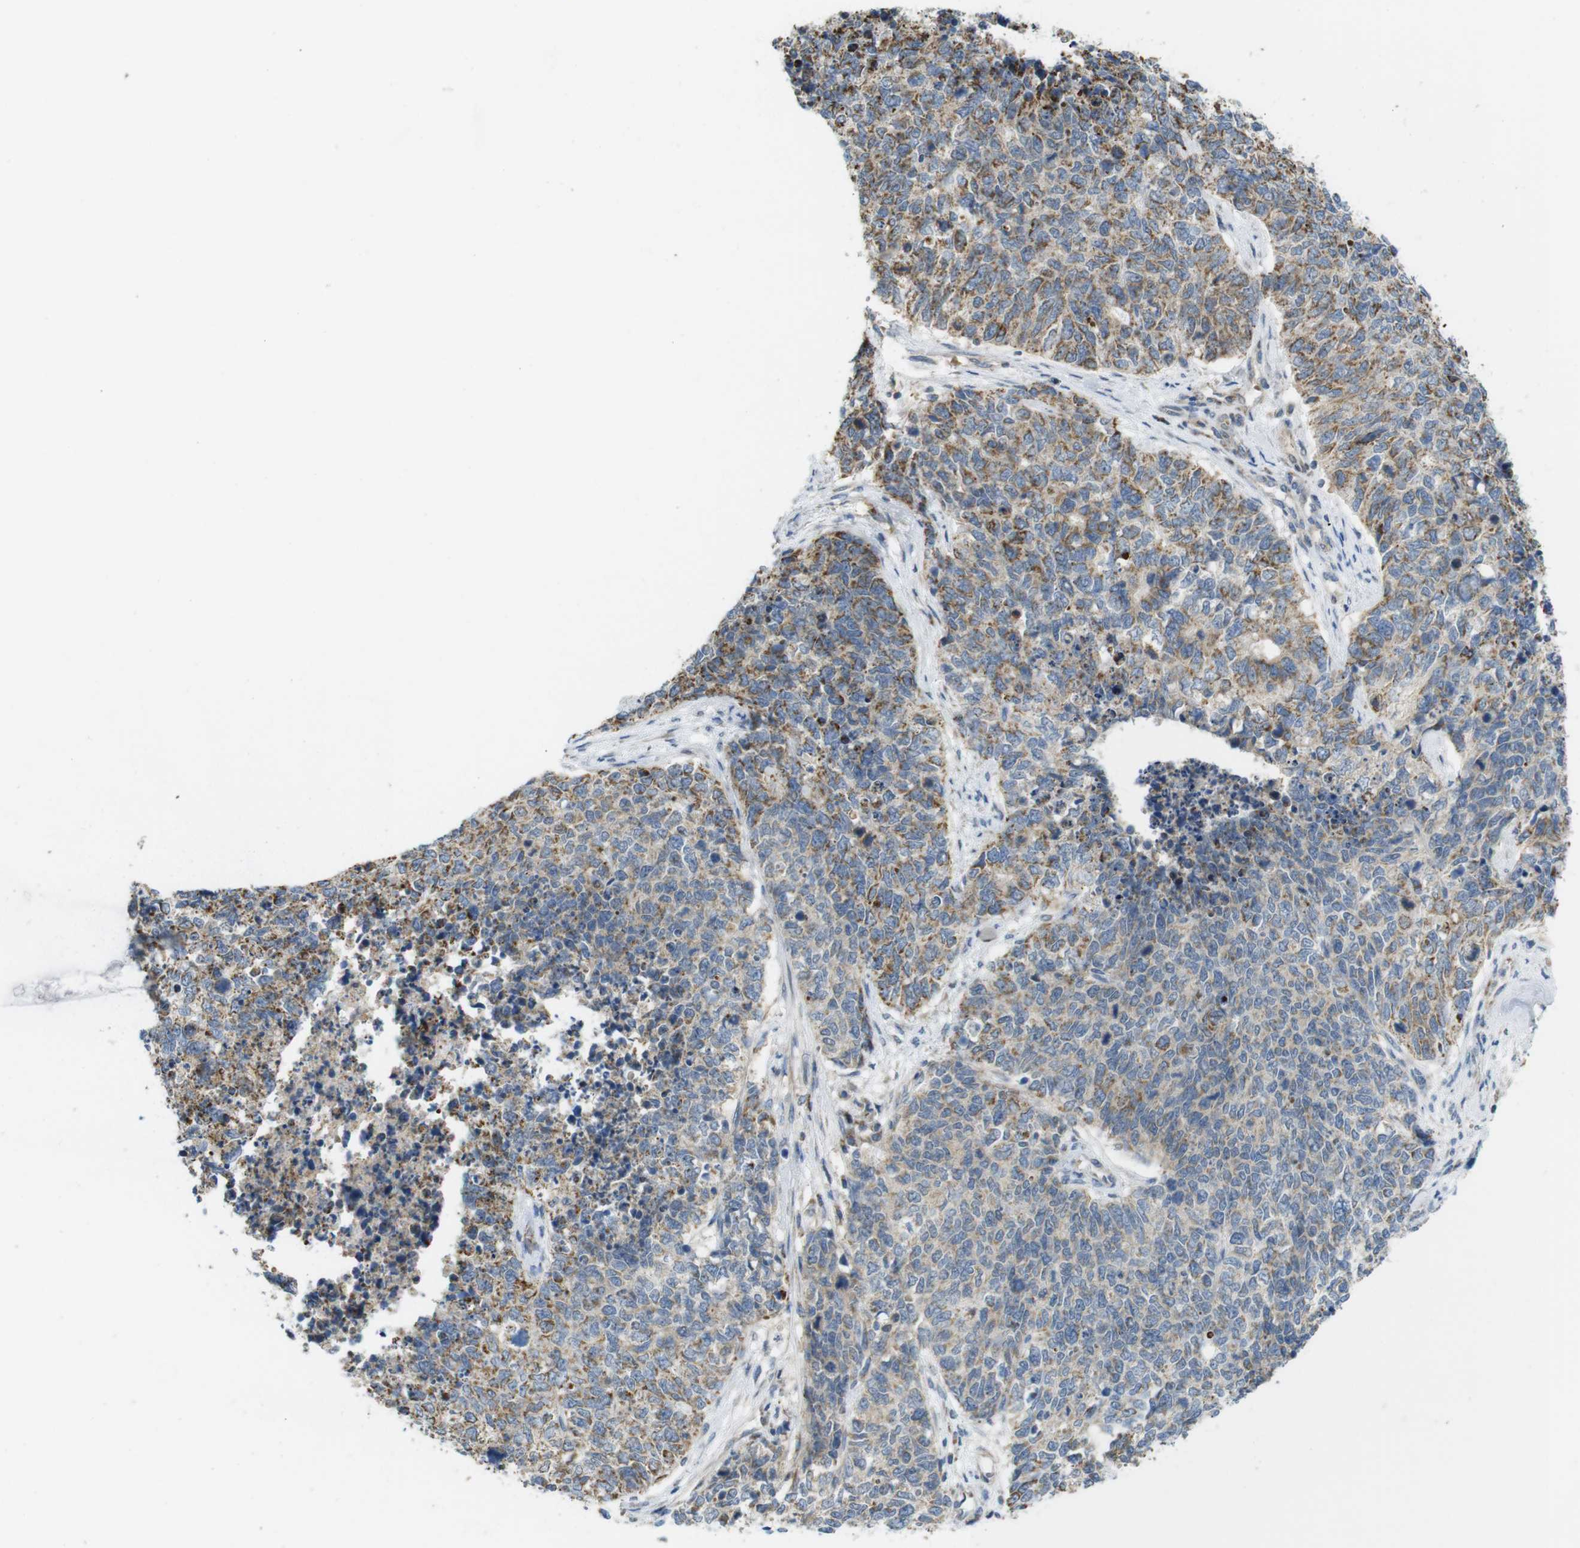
{"staining": {"intensity": "moderate", "quantity": "25%-75%", "location": "cytoplasmic/membranous"}, "tissue": "cervical cancer", "cell_type": "Tumor cells", "image_type": "cancer", "snomed": [{"axis": "morphology", "description": "Squamous cell carcinoma, NOS"}, {"axis": "topography", "description": "Cervix"}], "caption": "Approximately 25%-75% of tumor cells in cervical cancer show moderate cytoplasmic/membranous protein expression as visualized by brown immunohistochemical staining.", "gene": "MARCHF1", "patient": {"sex": "female", "age": 63}}